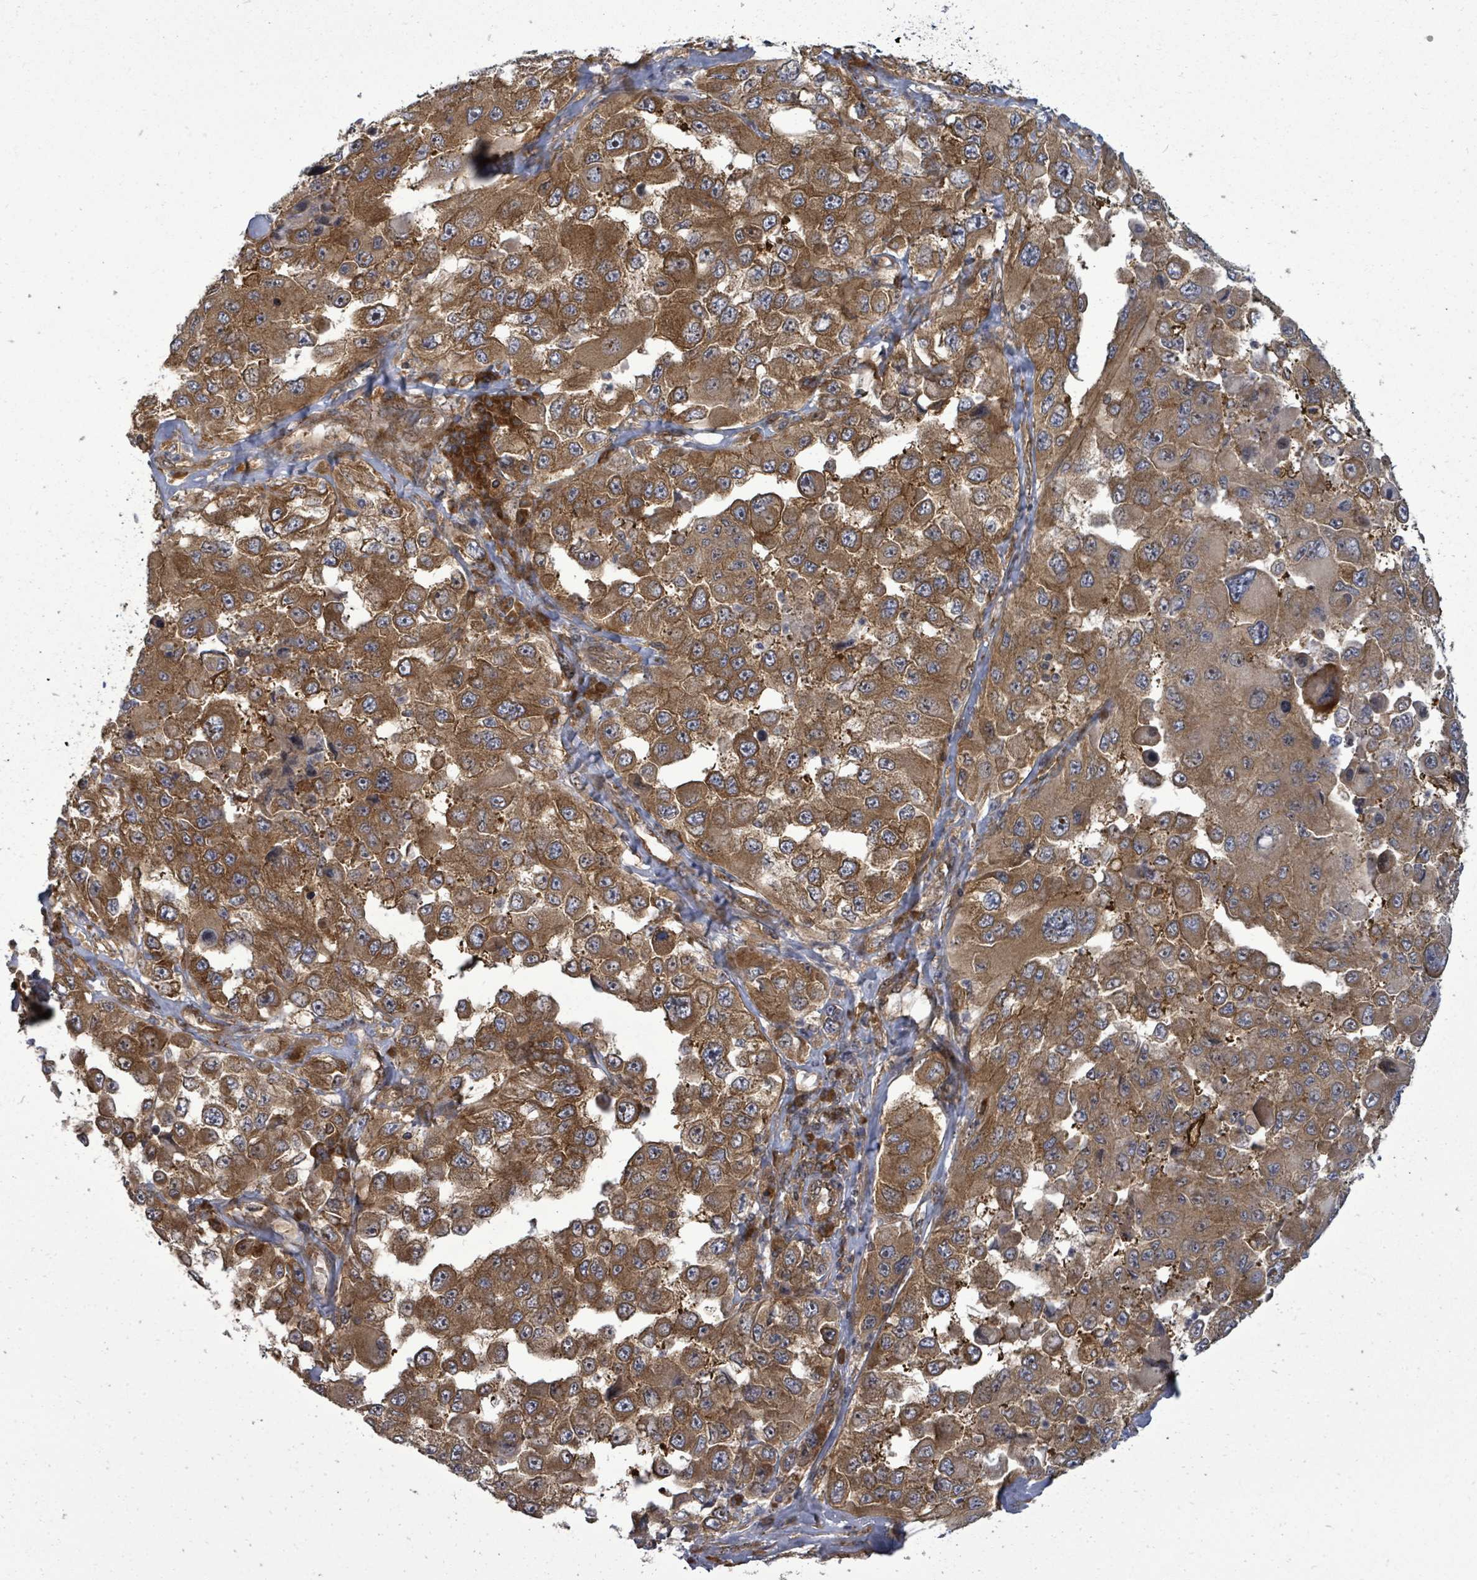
{"staining": {"intensity": "moderate", "quantity": ">75%", "location": "cytoplasmic/membranous"}, "tissue": "melanoma", "cell_type": "Tumor cells", "image_type": "cancer", "snomed": [{"axis": "morphology", "description": "Malignant melanoma, Metastatic site"}, {"axis": "topography", "description": "Lymph node"}], "caption": "An image showing moderate cytoplasmic/membranous expression in approximately >75% of tumor cells in melanoma, as visualized by brown immunohistochemical staining.", "gene": "EIF3C", "patient": {"sex": "male", "age": 62}}